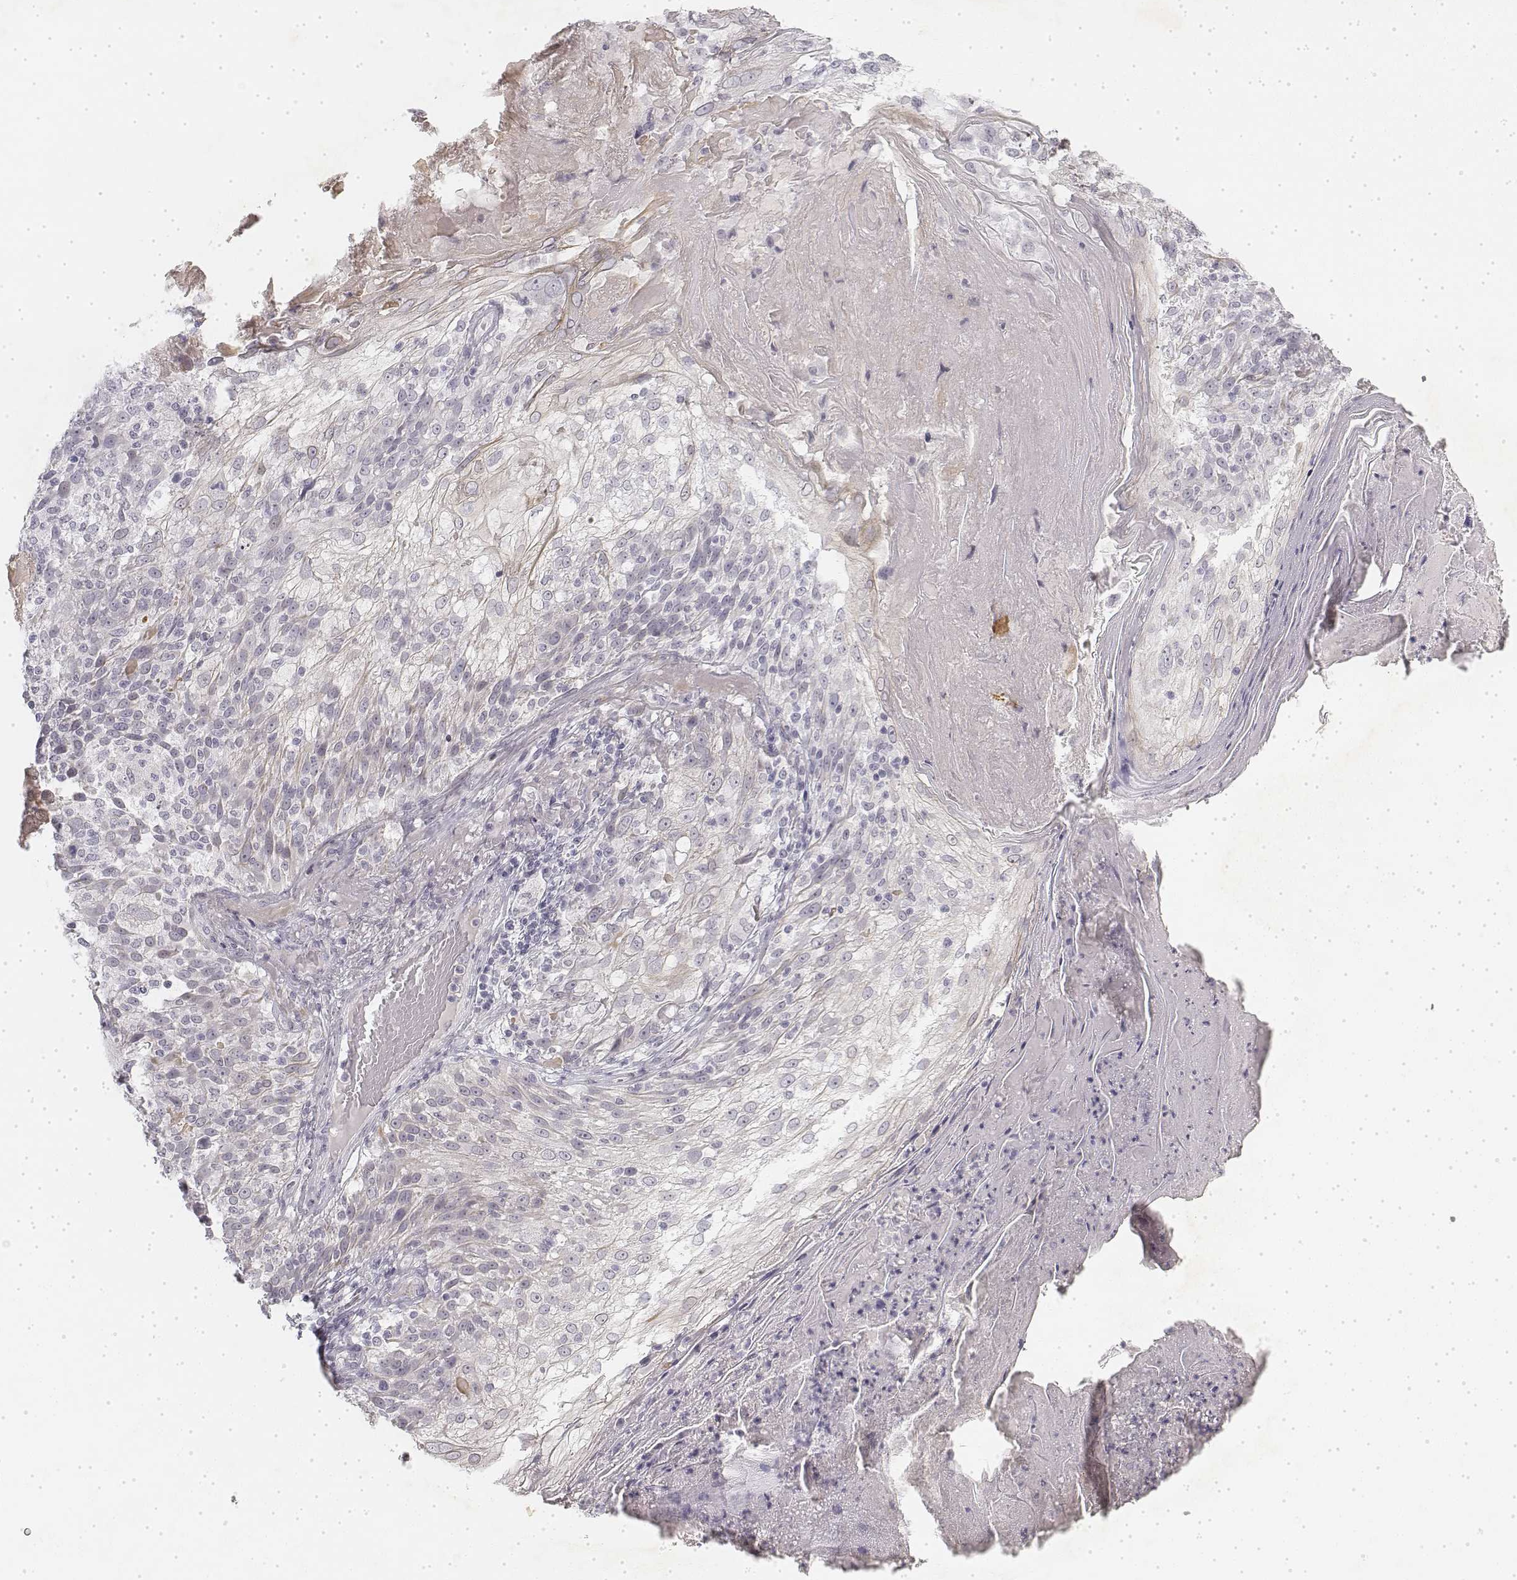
{"staining": {"intensity": "negative", "quantity": "none", "location": "none"}, "tissue": "skin cancer", "cell_type": "Tumor cells", "image_type": "cancer", "snomed": [{"axis": "morphology", "description": "Normal tissue, NOS"}, {"axis": "morphology", "description": "Squamous cell carcinoma, NOS"}, {"axis": "topography", "description": "Skin"}], "caption": "Tumor cells show no significant staining in skin cancer.", "gene": "KRT84", "patient": {"sex": "female", "age": 83}}